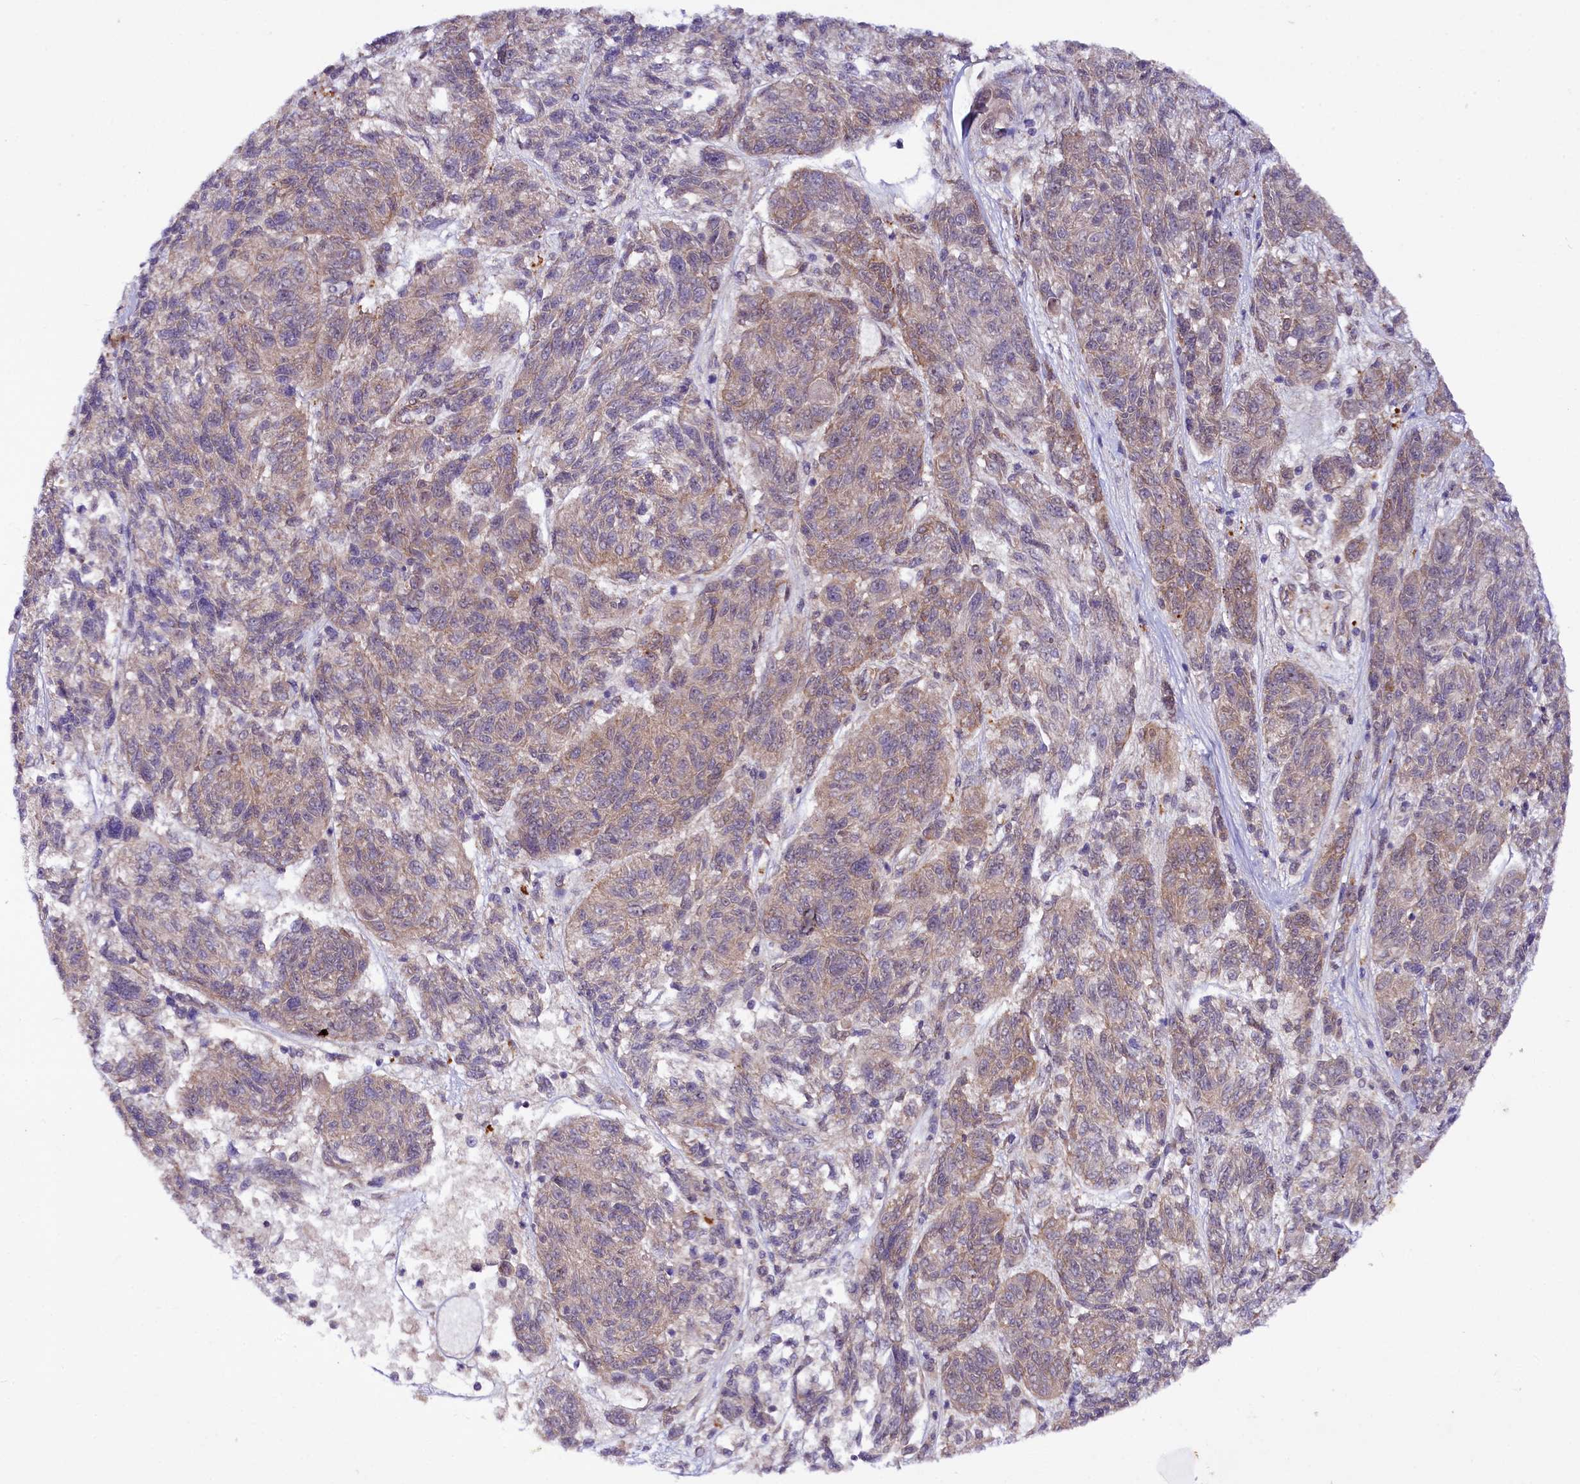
{"staining": {"intensity": "moderate", "quantity": "25%-75%", "location": "cytoplasmic/membranous"}, "tissue": "melanoma", "cell_type": "Tumor cells", "image_type": "cancer", "snomed": [{"axis": "morphology", "description": "Malignant melanoma, NOS"}, {"axis": "topography", "description": "Skin"}], "caption": "Malignant melanoma was stained to show a protein in brown. There is medium levels of moderate cytoplasmic/membranous positivity in about 25%-75% of tumor cells.", "gene": "PHLDB1", "patient": {"sex": "male", "age": 53}}